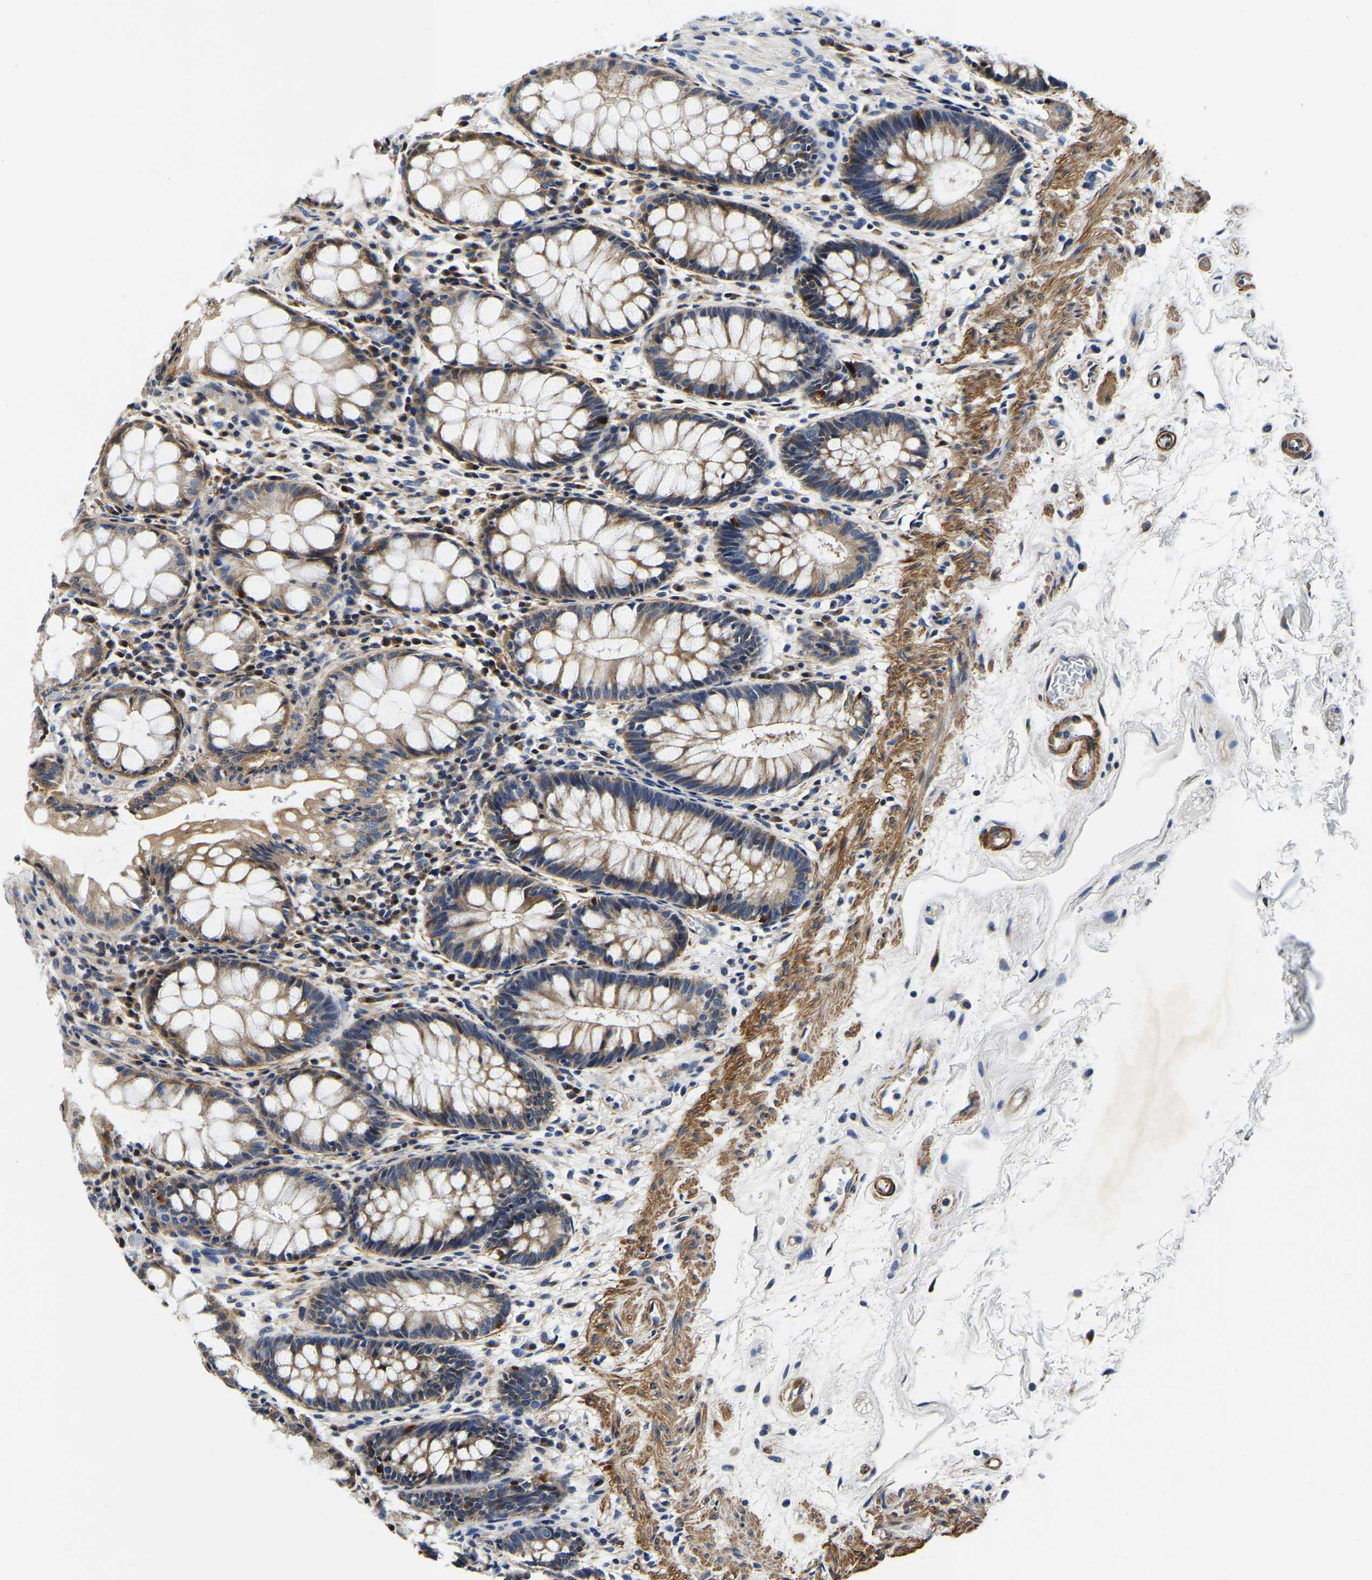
{"staining": {"intensity": "moderate", "quantity": ">75%", "location": "cytoplasmic/membranous"}, "tissue": "rectum", "cell_type": "Glandular cells", "image_type": "normal", "snomed": [{"axis": "morphology", "description": "Normal tissue, NOS"}, {"axis": "topography", "description": "Rectum"}], "caption": "Rectum stained for a protein displays moderate cytoplasmic/membranous positivity in glandular cells.", "gene": "KCTD17", "patient": {"sex": "male", "age": 64}}